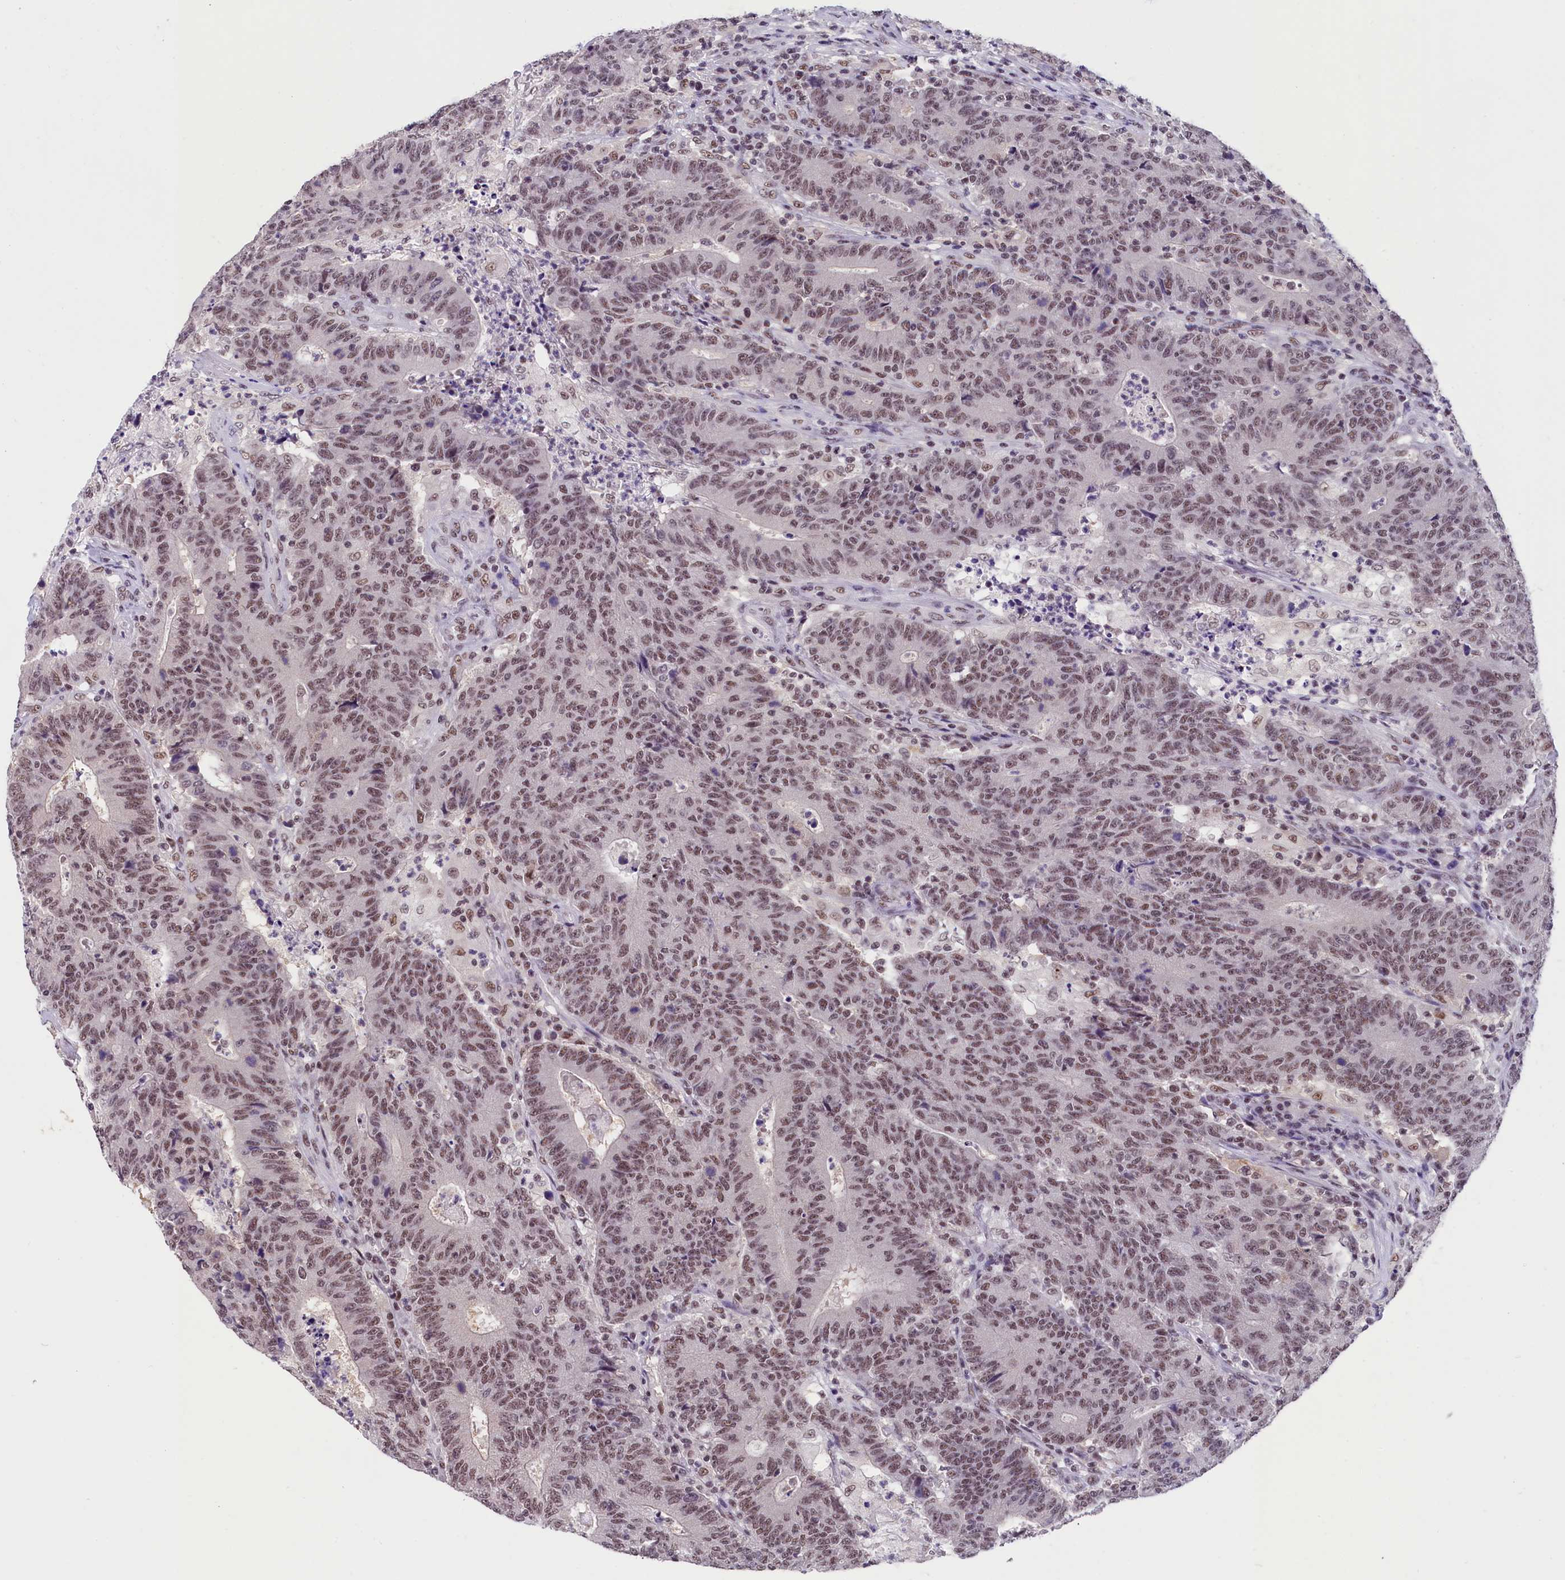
{"staining": {"intensity": "moderate", "quantity": ">75%", "location": "nuclear"}, "tissue": "colorectal cancer", "cell_type": "Tumor cells", "image_type": "cancer", "snomed": [{"axis": "morphology", "description": "Adenocarcinoma, NOS"}, {"axis": "topography", "description": "Colon"}], "caption": "DAB immunohistochemical staining of colorectal cancer (adenocarcinoma) demonstrates moderate nuclear protein positivity in approximately >75% of tumor cells.", "gene": "ZC3H4", "patient": {"sex": "female", "age": 75}}